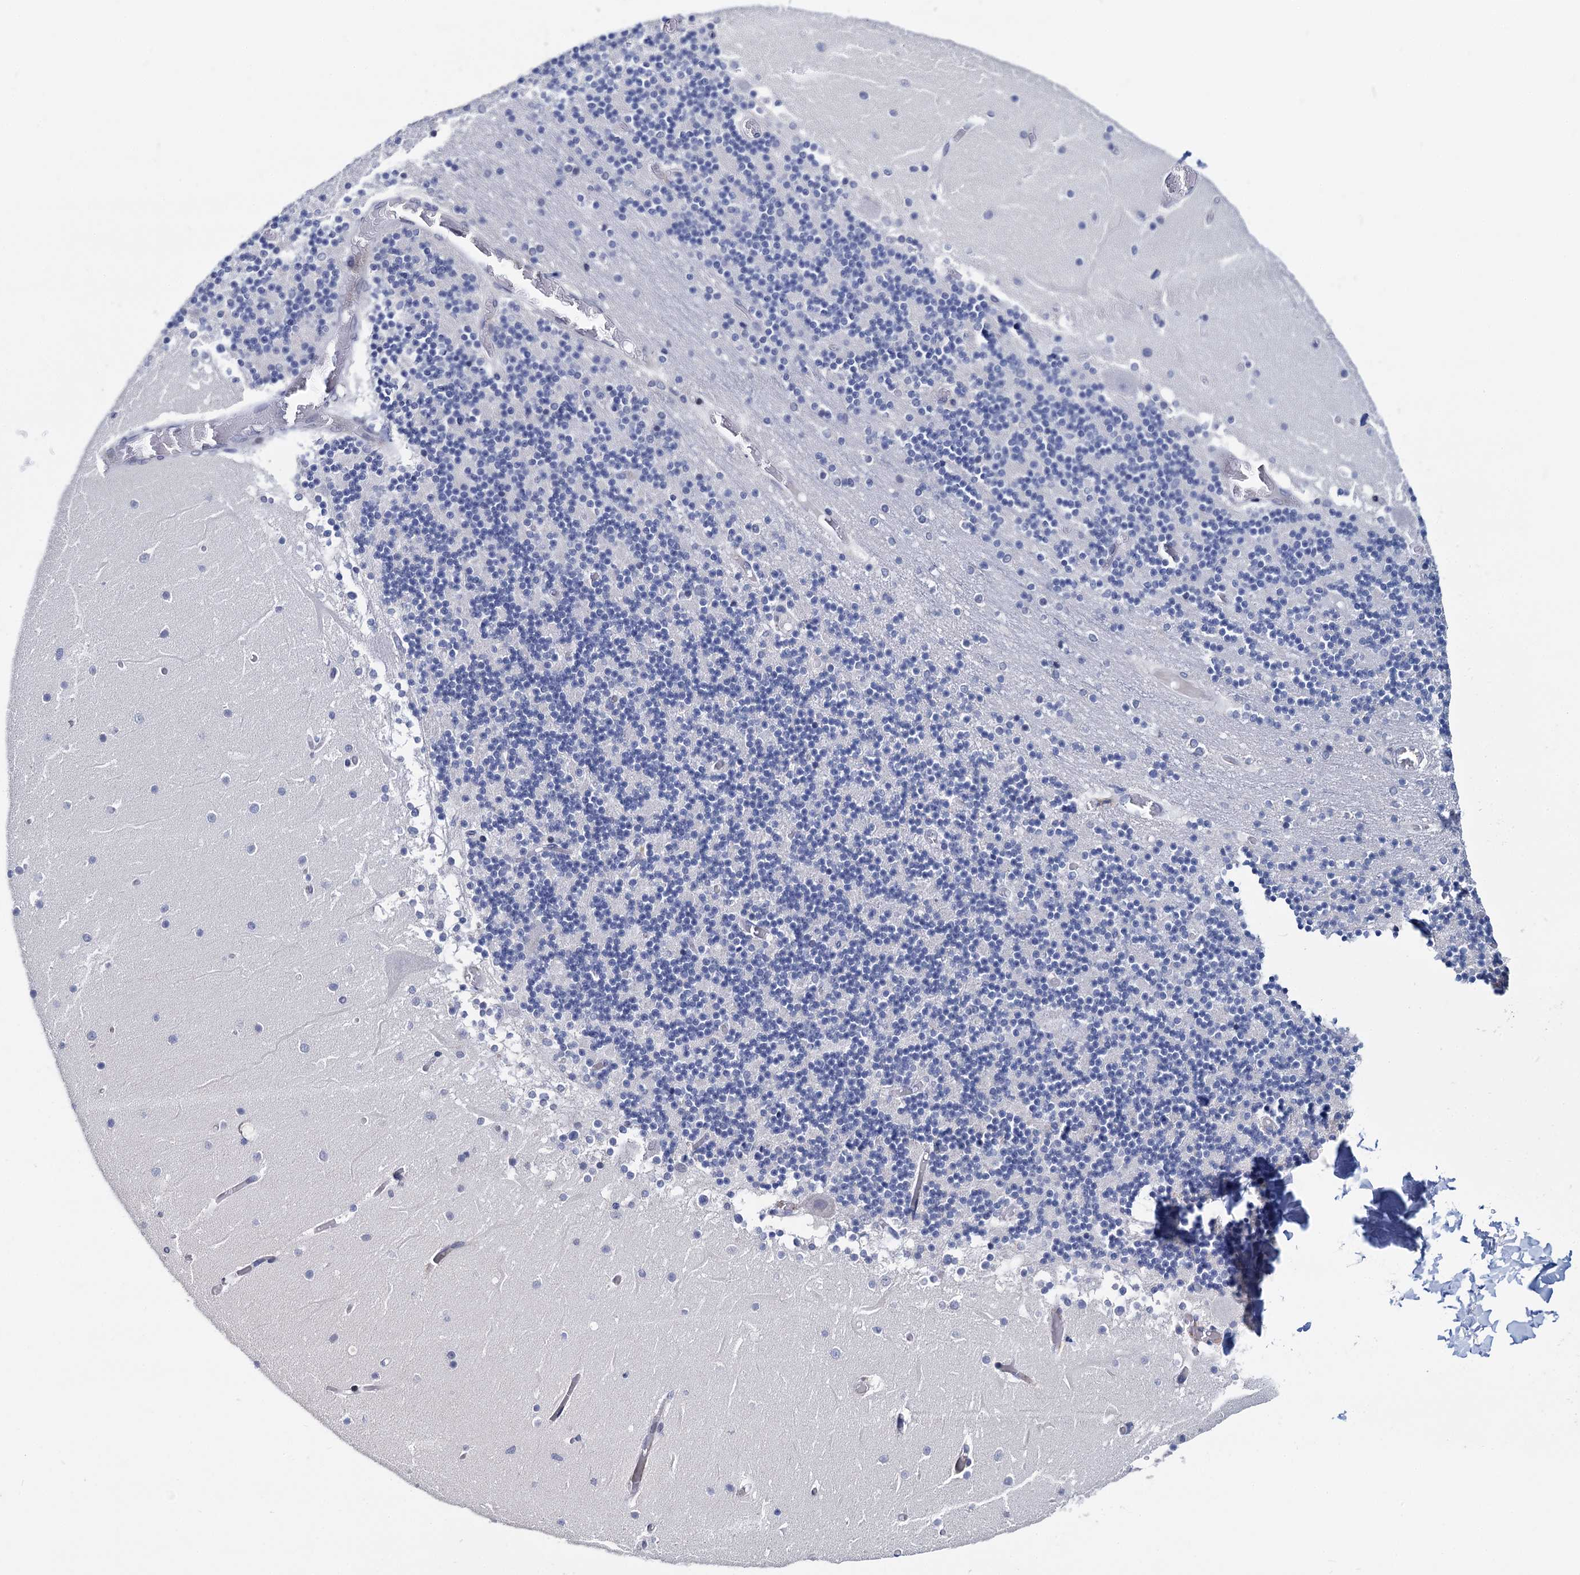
{"staining": {"intensity": "negative", "quantity": "none", "location": "none"}, "tissue": "cerebellum", "cell_type": "Cells in granular layer", "image_type": "normal", "snomed": [{"axis": "morphology", "description": "Normal tissue, NOS"}, {"axis": "topography", "description": "Cerebellum"}], "caption": "An IHC micrograph of unremarkable cerebellum is shown. There is no staining in cells in granular layer of cerebellum.", "gene": "MAGEA4", "patient": {"sex": "female", "age": 28}}